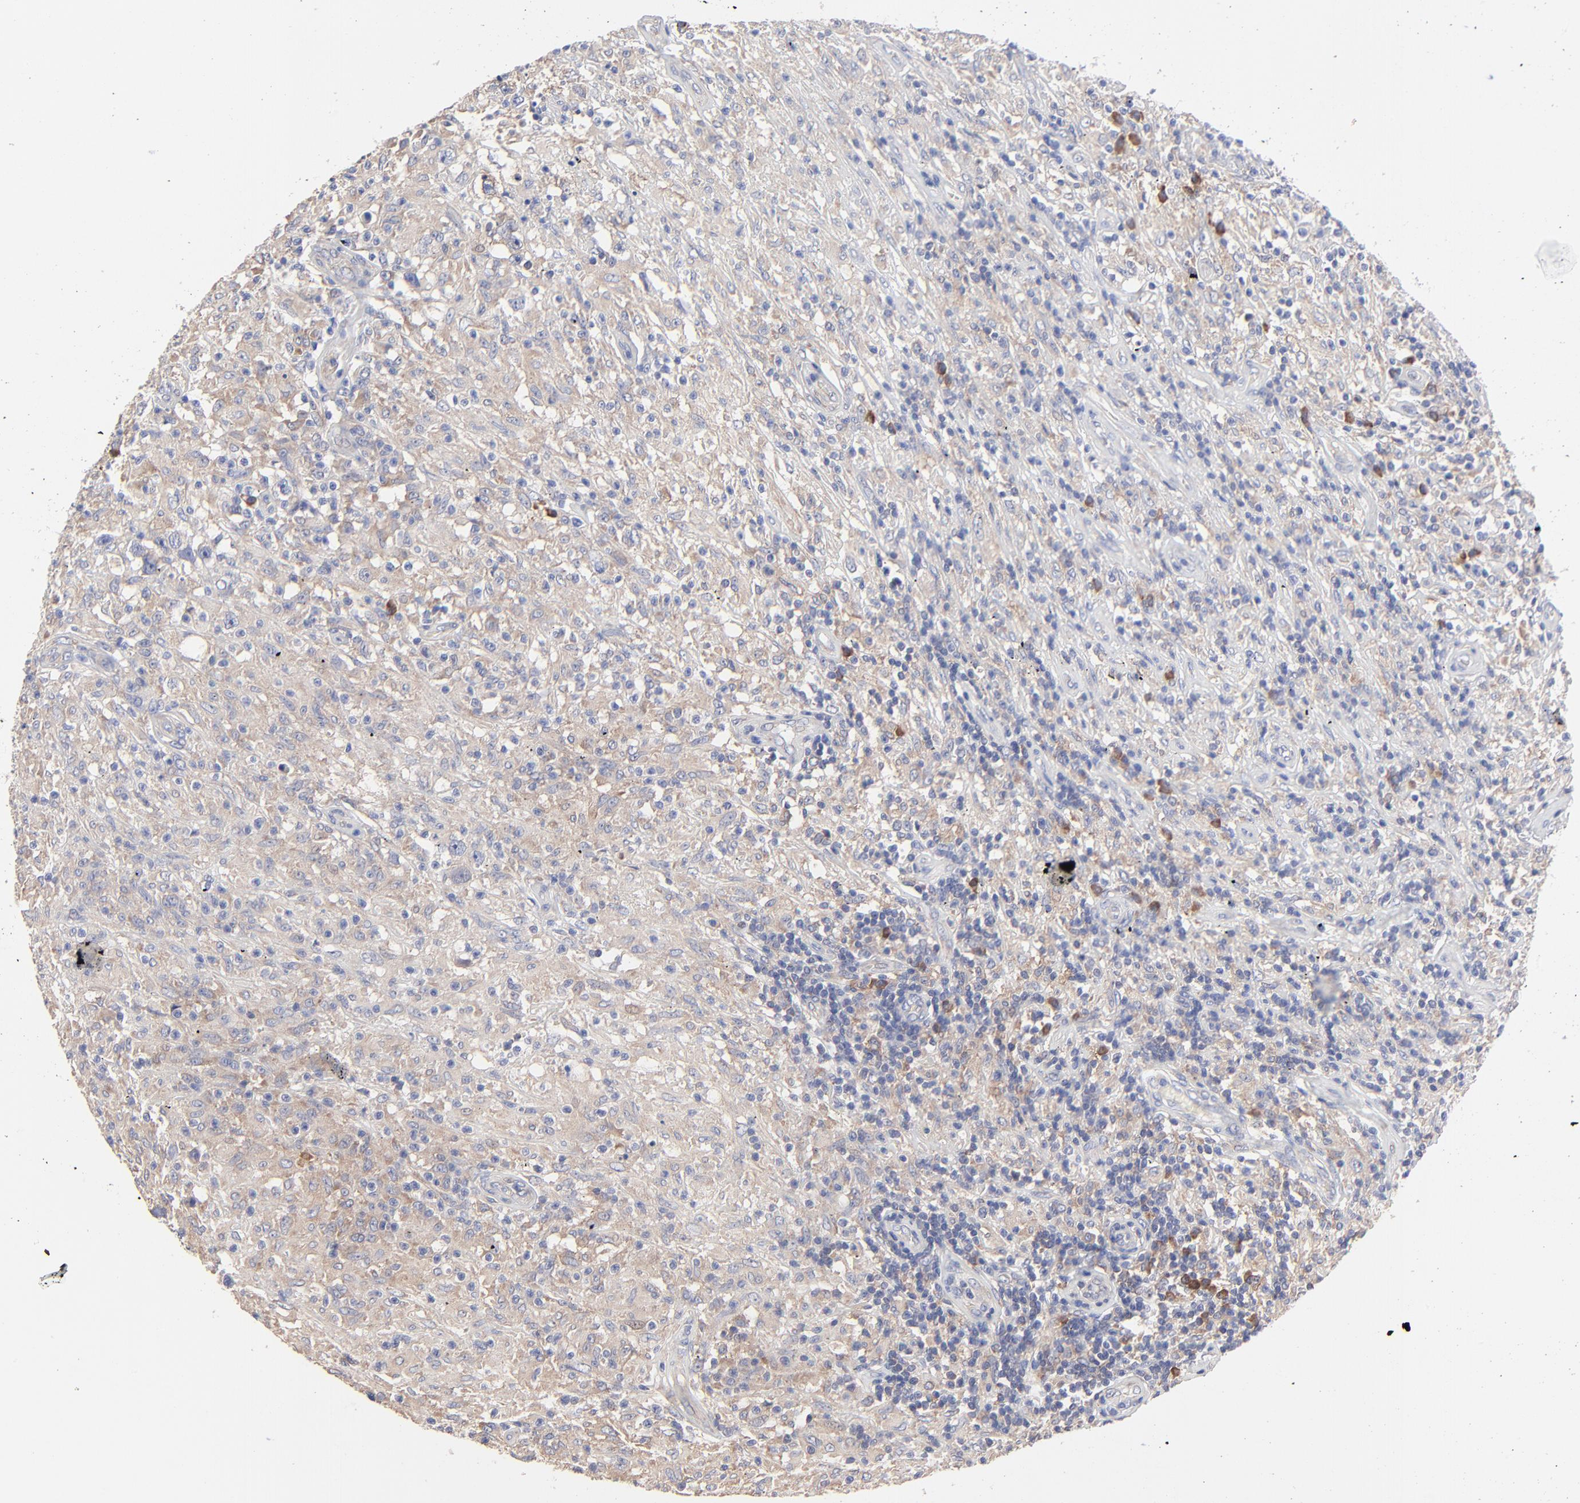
{"staining": {"intensity": "weak", "quantity": ">75%", "location": "cytoplasmic/membranous"}, "tissue": "testis cancer", "cell_type": "Tumor cells", "image_type": "cancer", "snomed": [{"axis": "morphology", "description": "Seminoma, NOS"}, {"axis": "topography", "description": "Testis"}], "caption": "Seminoma (testis) stained with a brown dye reveals weak cytoplasmic/membranous positive expression in about >75% of tumor cells.", "gene": "PPFIBP2", "patient": {"sex": "male", "age": 34}}